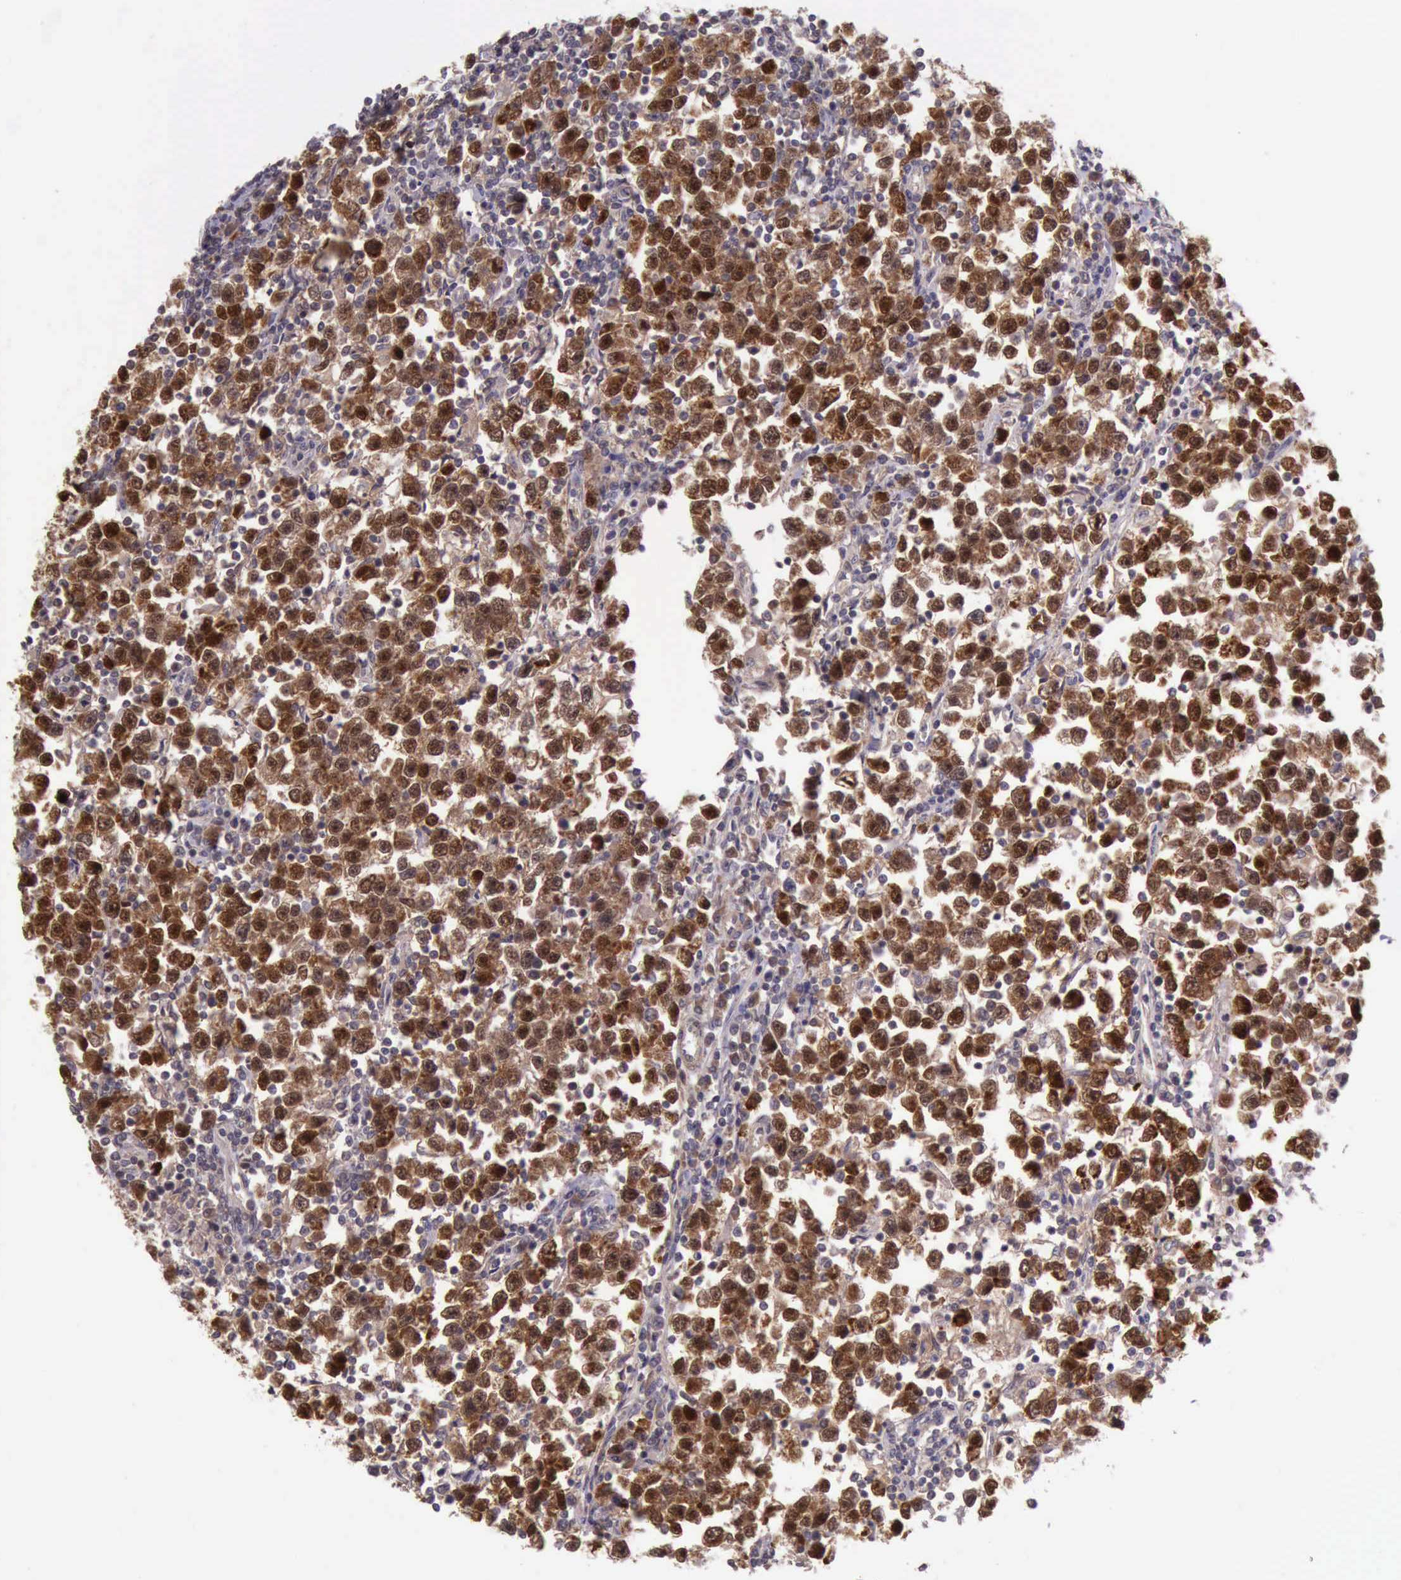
{"staining": {"intensity": "strong", "quantity": ">75%", "location": "cytoplasmic/membranous,nuclear"}, "tissue": "testis cancer", "cell_type": "Tumor cells", "image_type": "cancer", "snomed": [{"axis": "morphology", "description": "Seminoma, NOS"}, {"axis": "topography", "description": "Testis"}], "caption": "Testis cancer stained with a brown dye demonstrates strong cytoplasmic/membranous and nuclear positive staining in about >75% of tumor cells.", "gene": "PRICKLE3", "patient": {"sex": "male", "age": 43}}